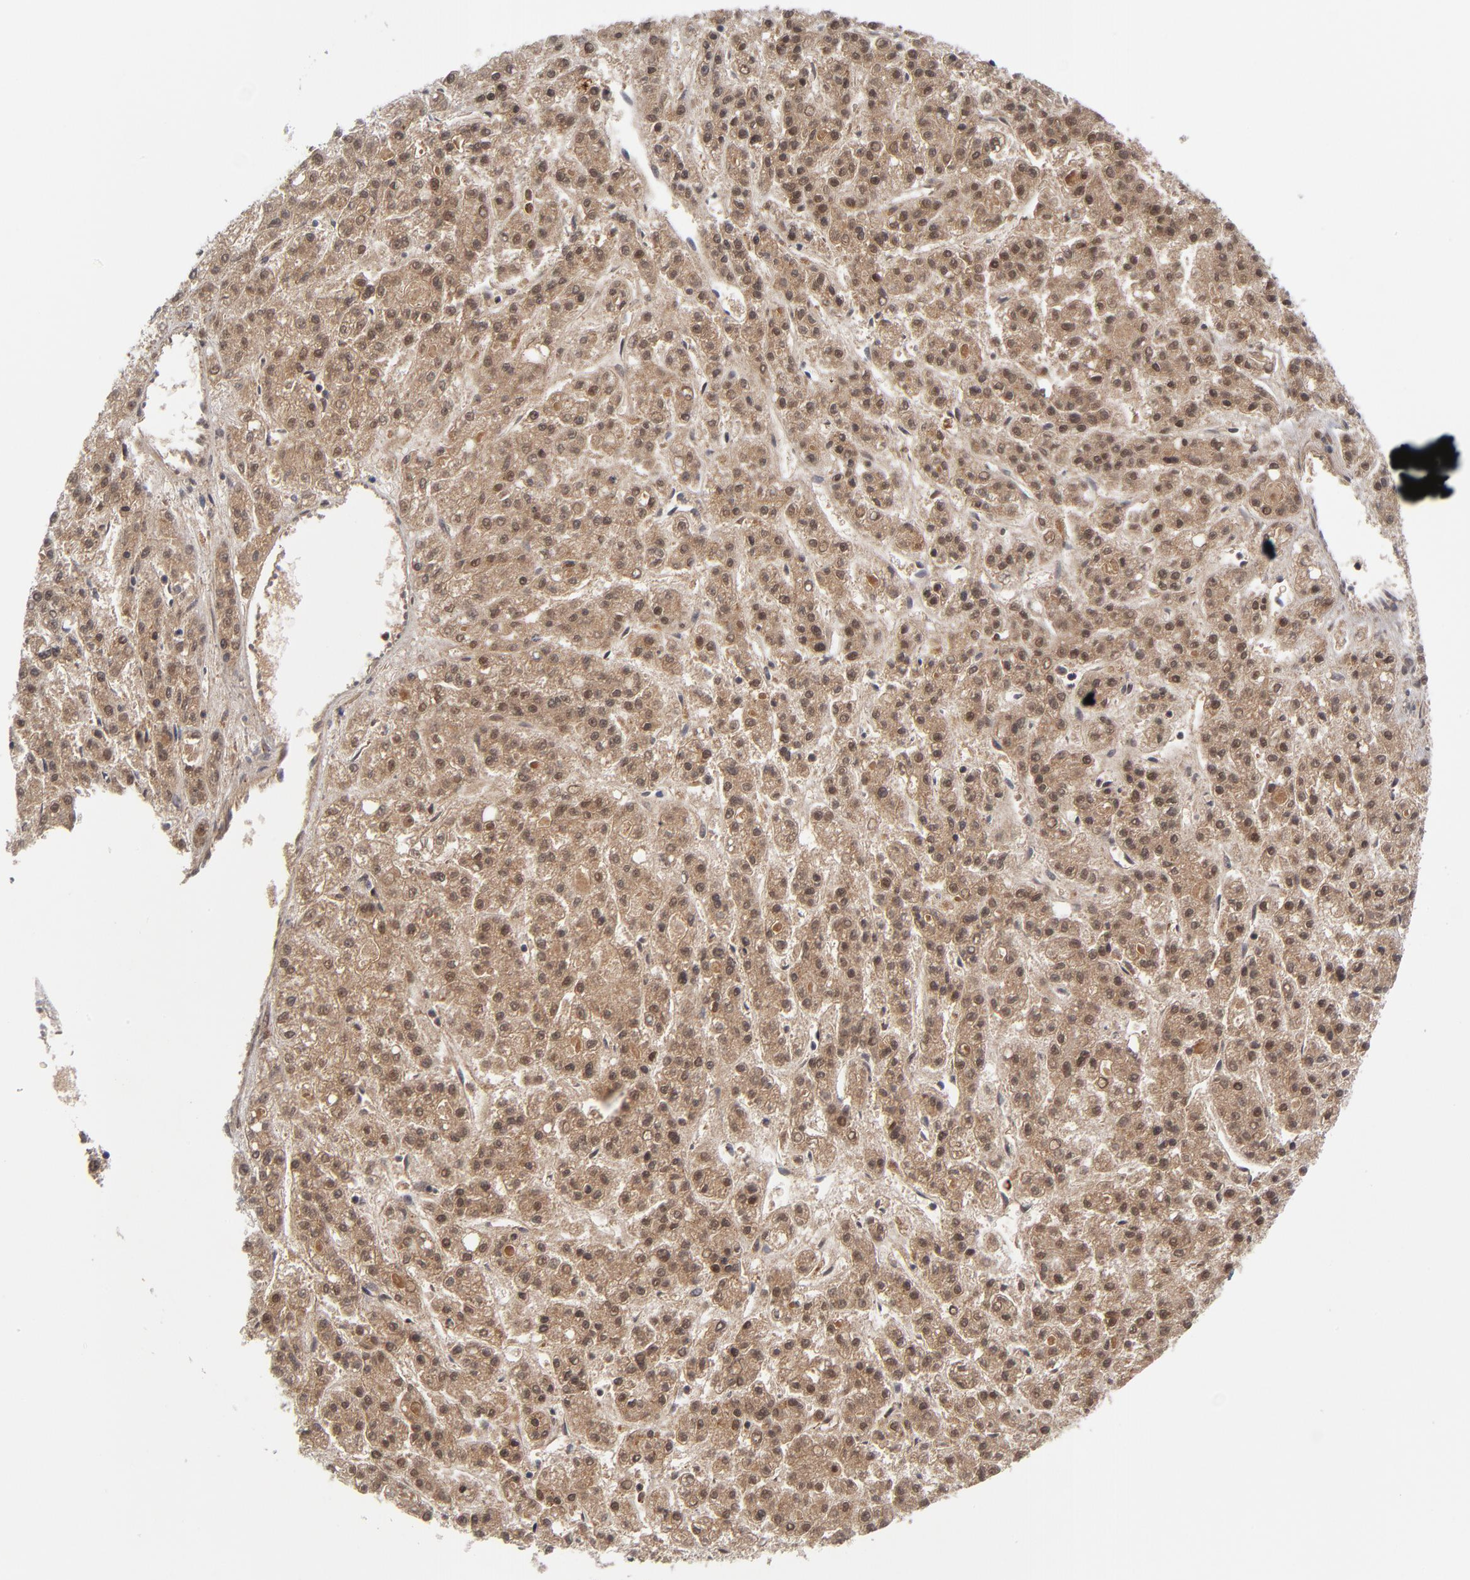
{"staining": {"intensity": "weak", "quantity": ">75%", "location": "cytoplasmic/membranous,nuclear"}, "tissue": "liver cancer", "cell_type": "Tumor cells", "image_type": "cancer", "snomed": [{"axis": "morphology", "description": "Carcinoma, Hepatocellular, NOS"}, {"axis": "topography", "description": "Liver"}], "caption": "An immunohistochemistry (IHC) micrograph of neoplastic tissue is shown. Protein staining in brown labels weak cytoplasmic/membranous and nuclear positivity in liver hepatocellular carcinoma within tumor cells.", "gene": "ZNF419", "patient": {"sex": "male", "age": 70}}